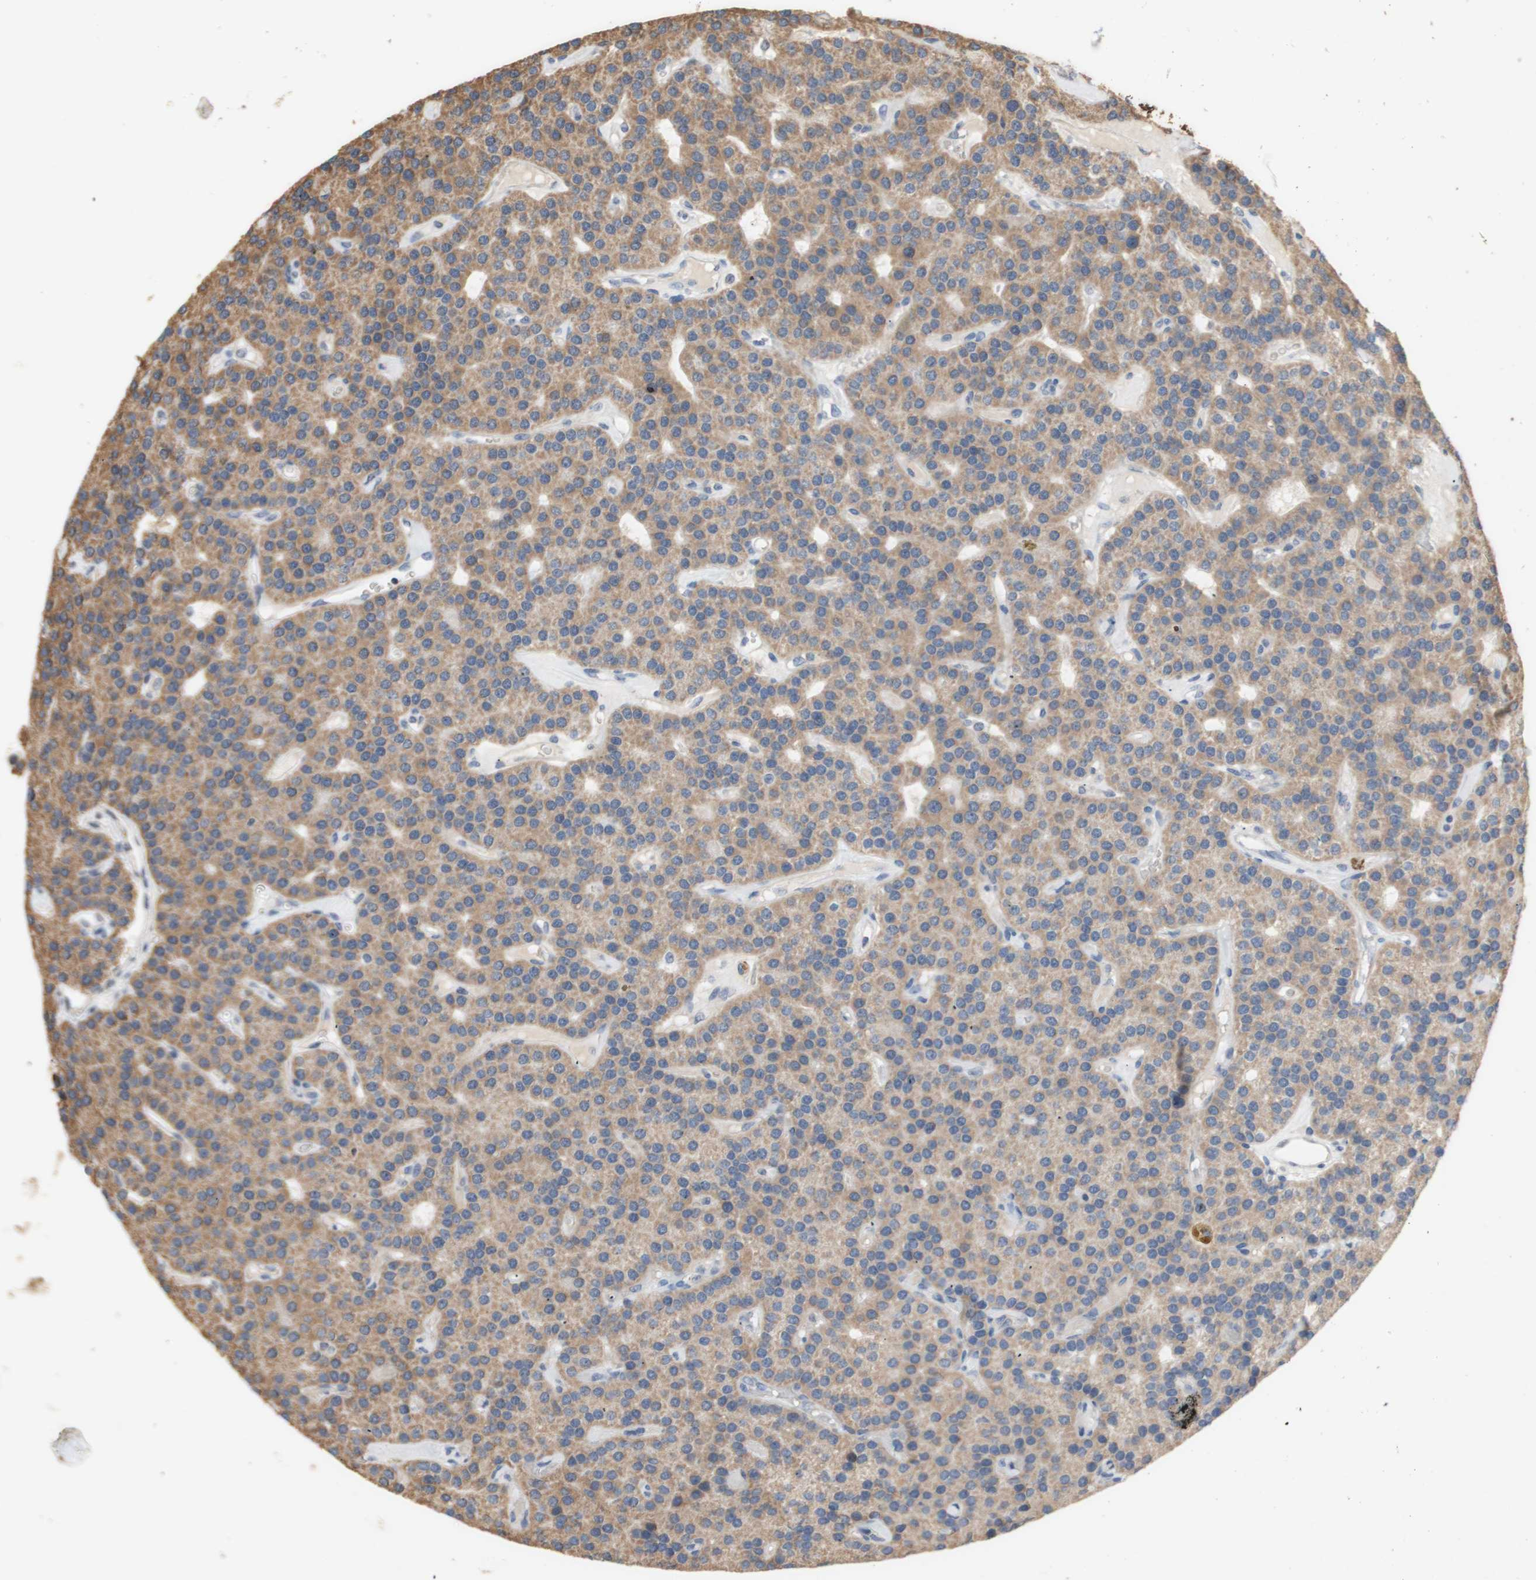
{"staining": {"intensity": "moderate", "quantity": ">75%", "location": "cytoplasmic/membranous"}, "tissue": "parathyroid gland", "cell_type": "Glandular cells", "image_type": "normal", "snomed": [{"axis": "morphology", "description": "Normal tissue, NOS"}, {"axis": "morphology", "description": "Adenoma, NOS"}, {"axis": "topography", "description": "Parathyroid gland"}], "caption": "Immunohistochemical staining of unremarkable human parathyroid gland exhibits medium levels of moderate cytoplasmic/membranous positivity in about >75% of glandular cells.", "gene": "PTGIS", "patient": {"sex": "female", "age": 86}}